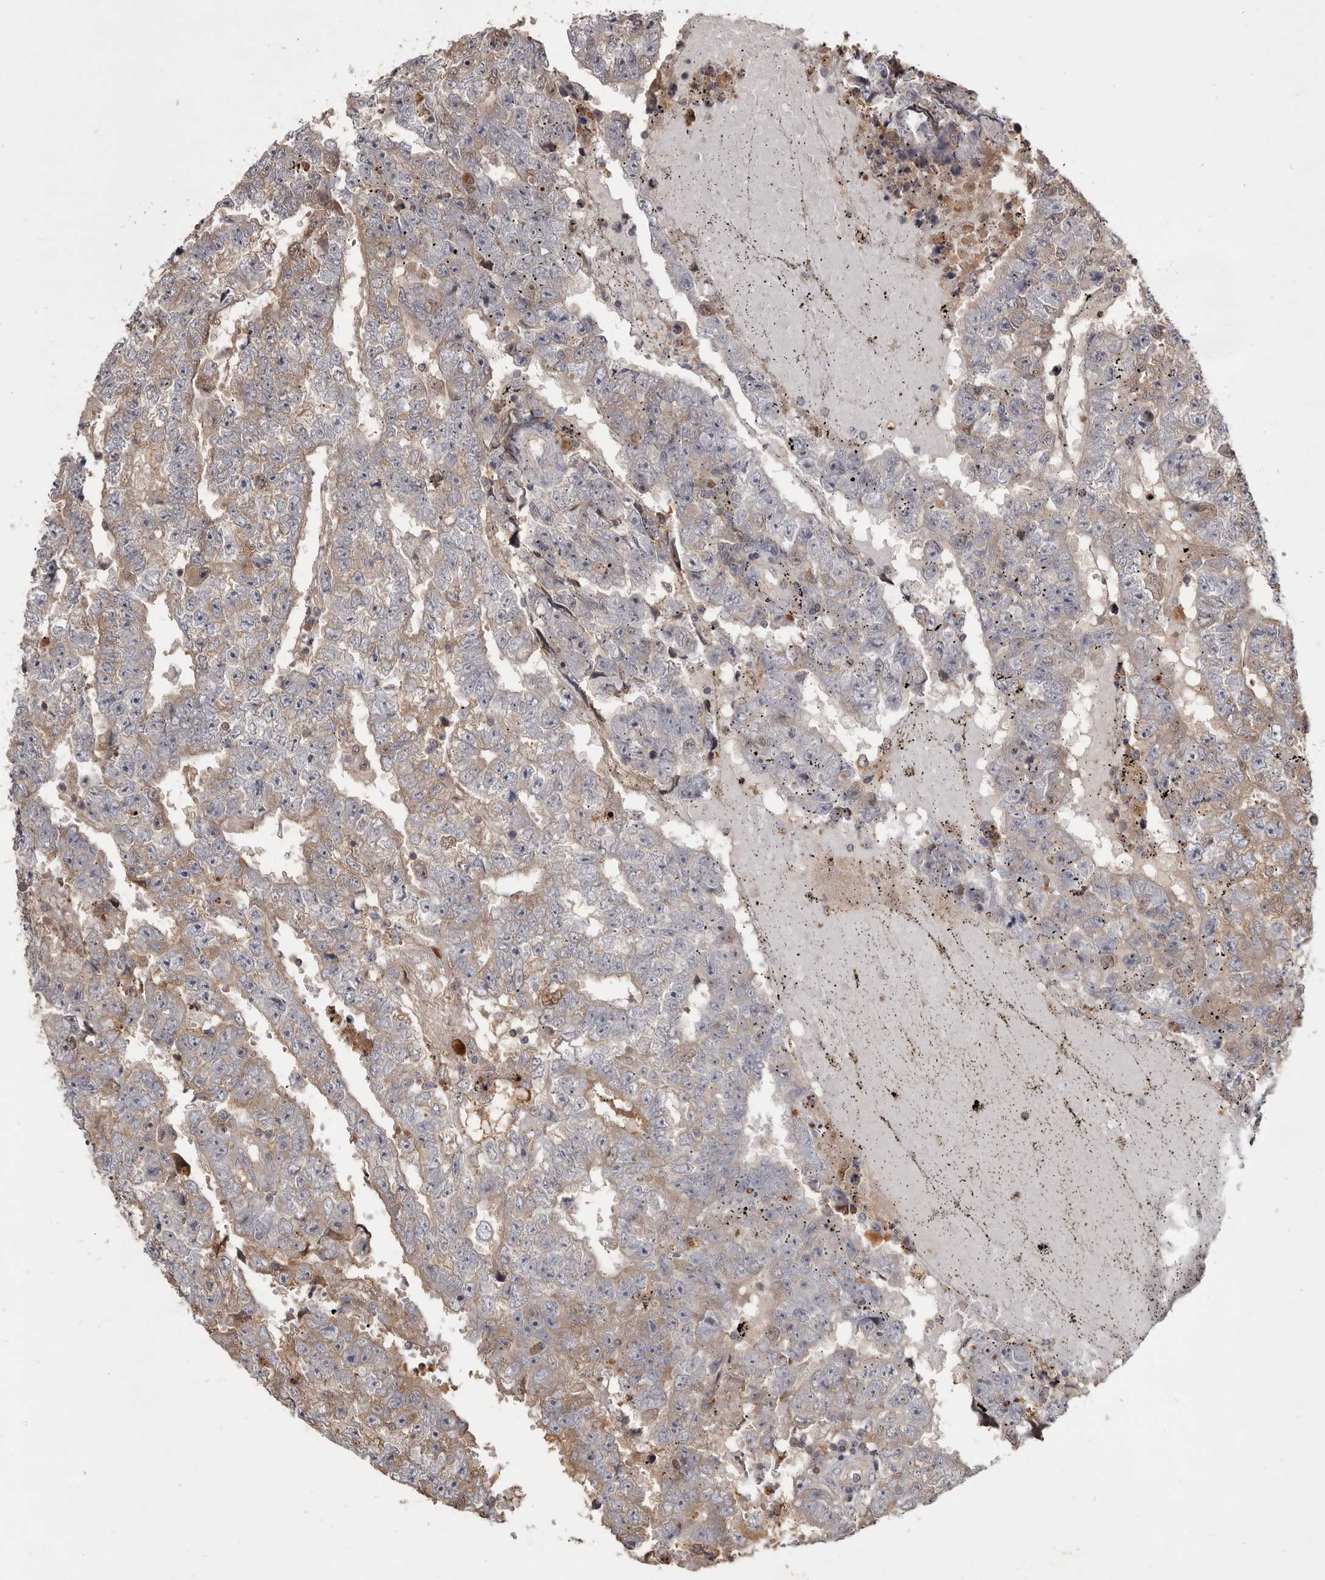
{"staining": {"intensity": "moderate", "quantity": "25%-75%", "location": "cytoplasmic/membranous"}, "tissue": "testis cancer", "cell_type": "Tumor cells", "image_type": "cancer", "snomed": [{"axis": "morphology", "description": "Carcinoma, Embryonal, NOS"}, {"axis": "topography", "description": "Testis"}], "caption": "Immunohistochemical staining of embryonal carcinoma (testis) demonstrates medium levels of moderate cytoplasmic/membranous staining in approximately 25%-75% of tumor cells.", "gene": "TTC39A", "patient": {"sex": "male", "age": 25}}